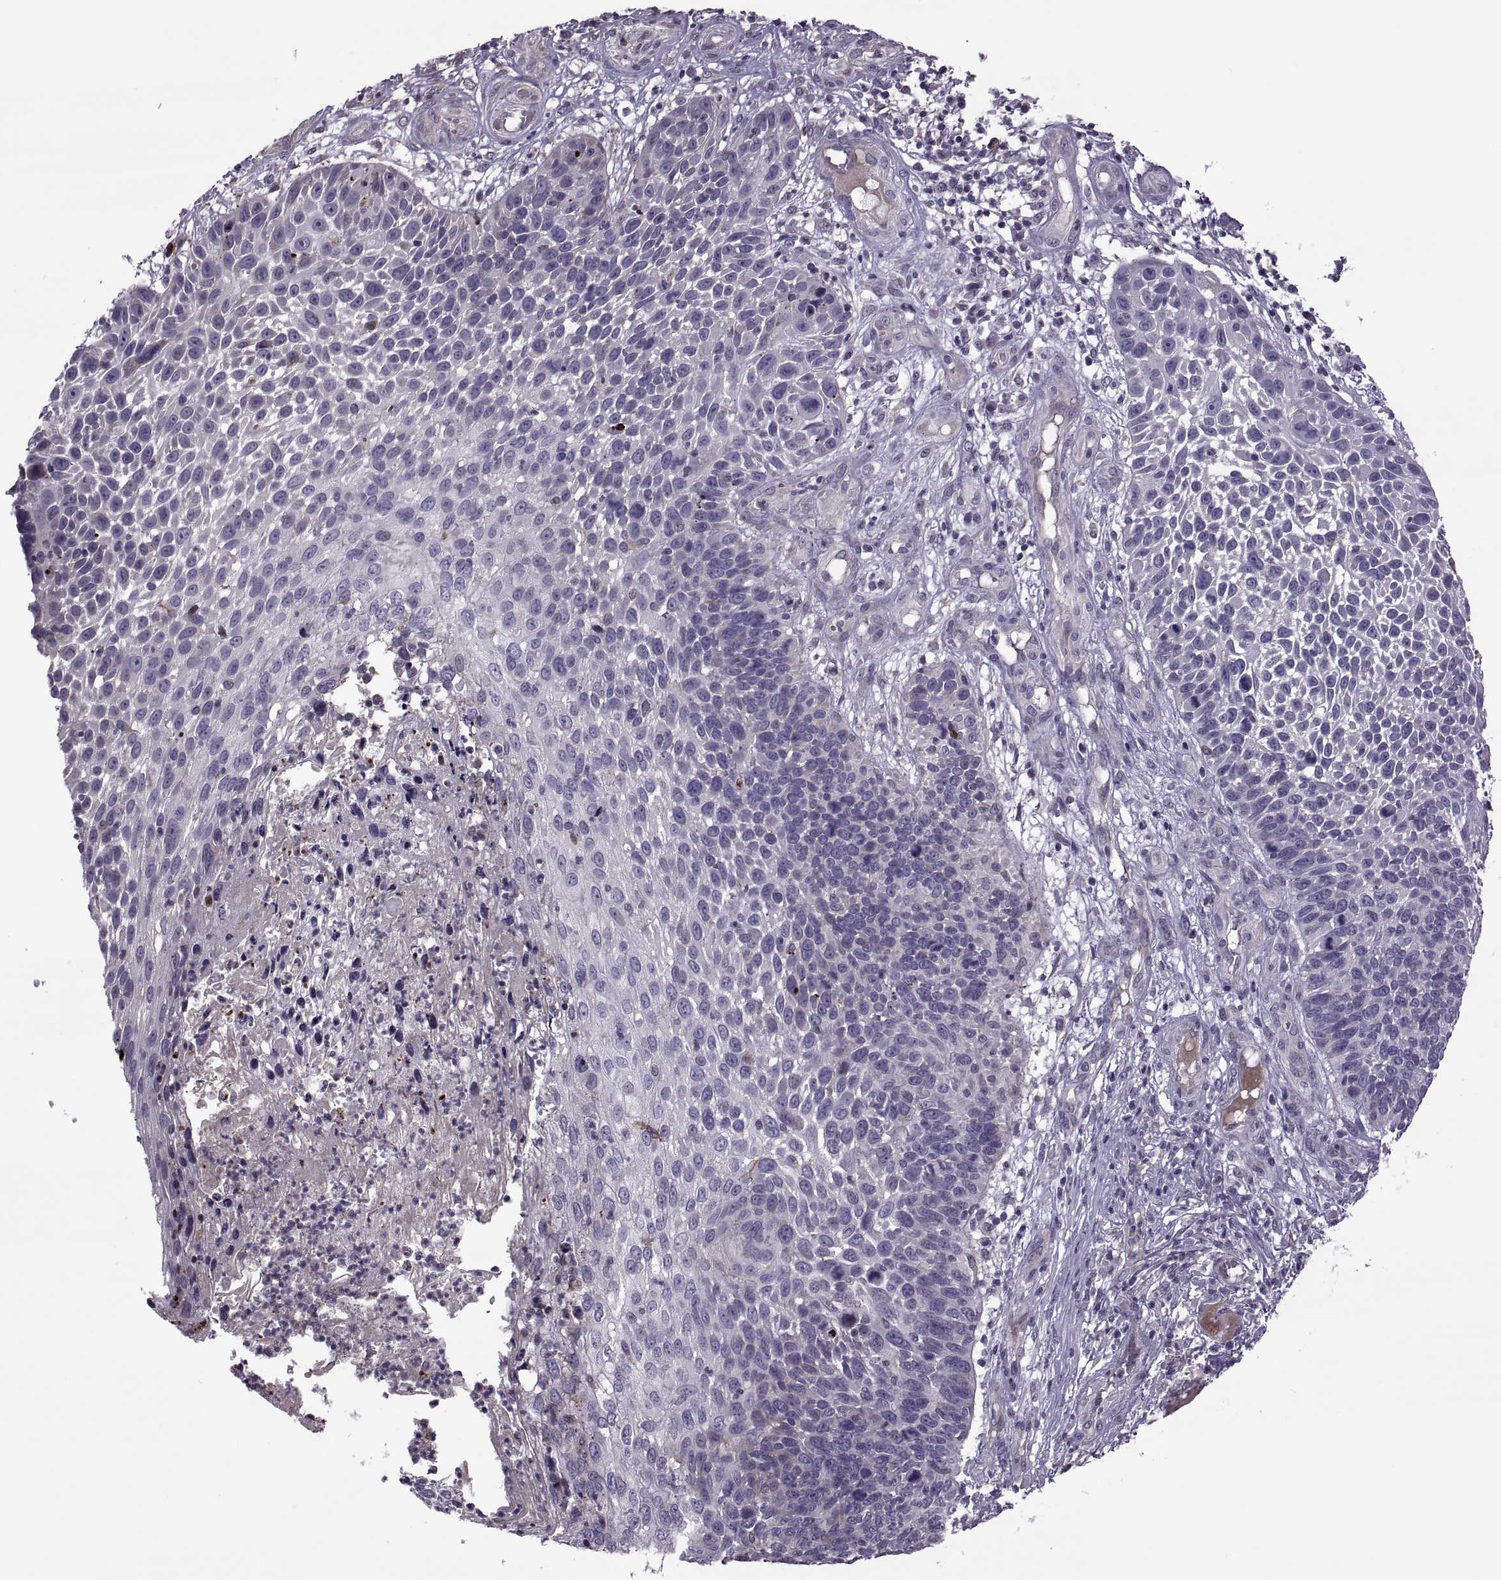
{"staining": {"intensity": "negative", "quantity": "none", "location": "none"}, "tissue": "skin cancer", "cell_type": "Tumor cells", "image_type": "cancer", "snomed": [{"axis": "morphology", "description": "Squamous cell carcinoma, NOS"}, {"axis": "topography", "description": "Skin"}], "caption": "Tumor cells are negative for brown protein staining in skin cancer (squamous cell carcinoma).", "gene": "ODF3", "patient": {"sex": "male", "age": 92}}